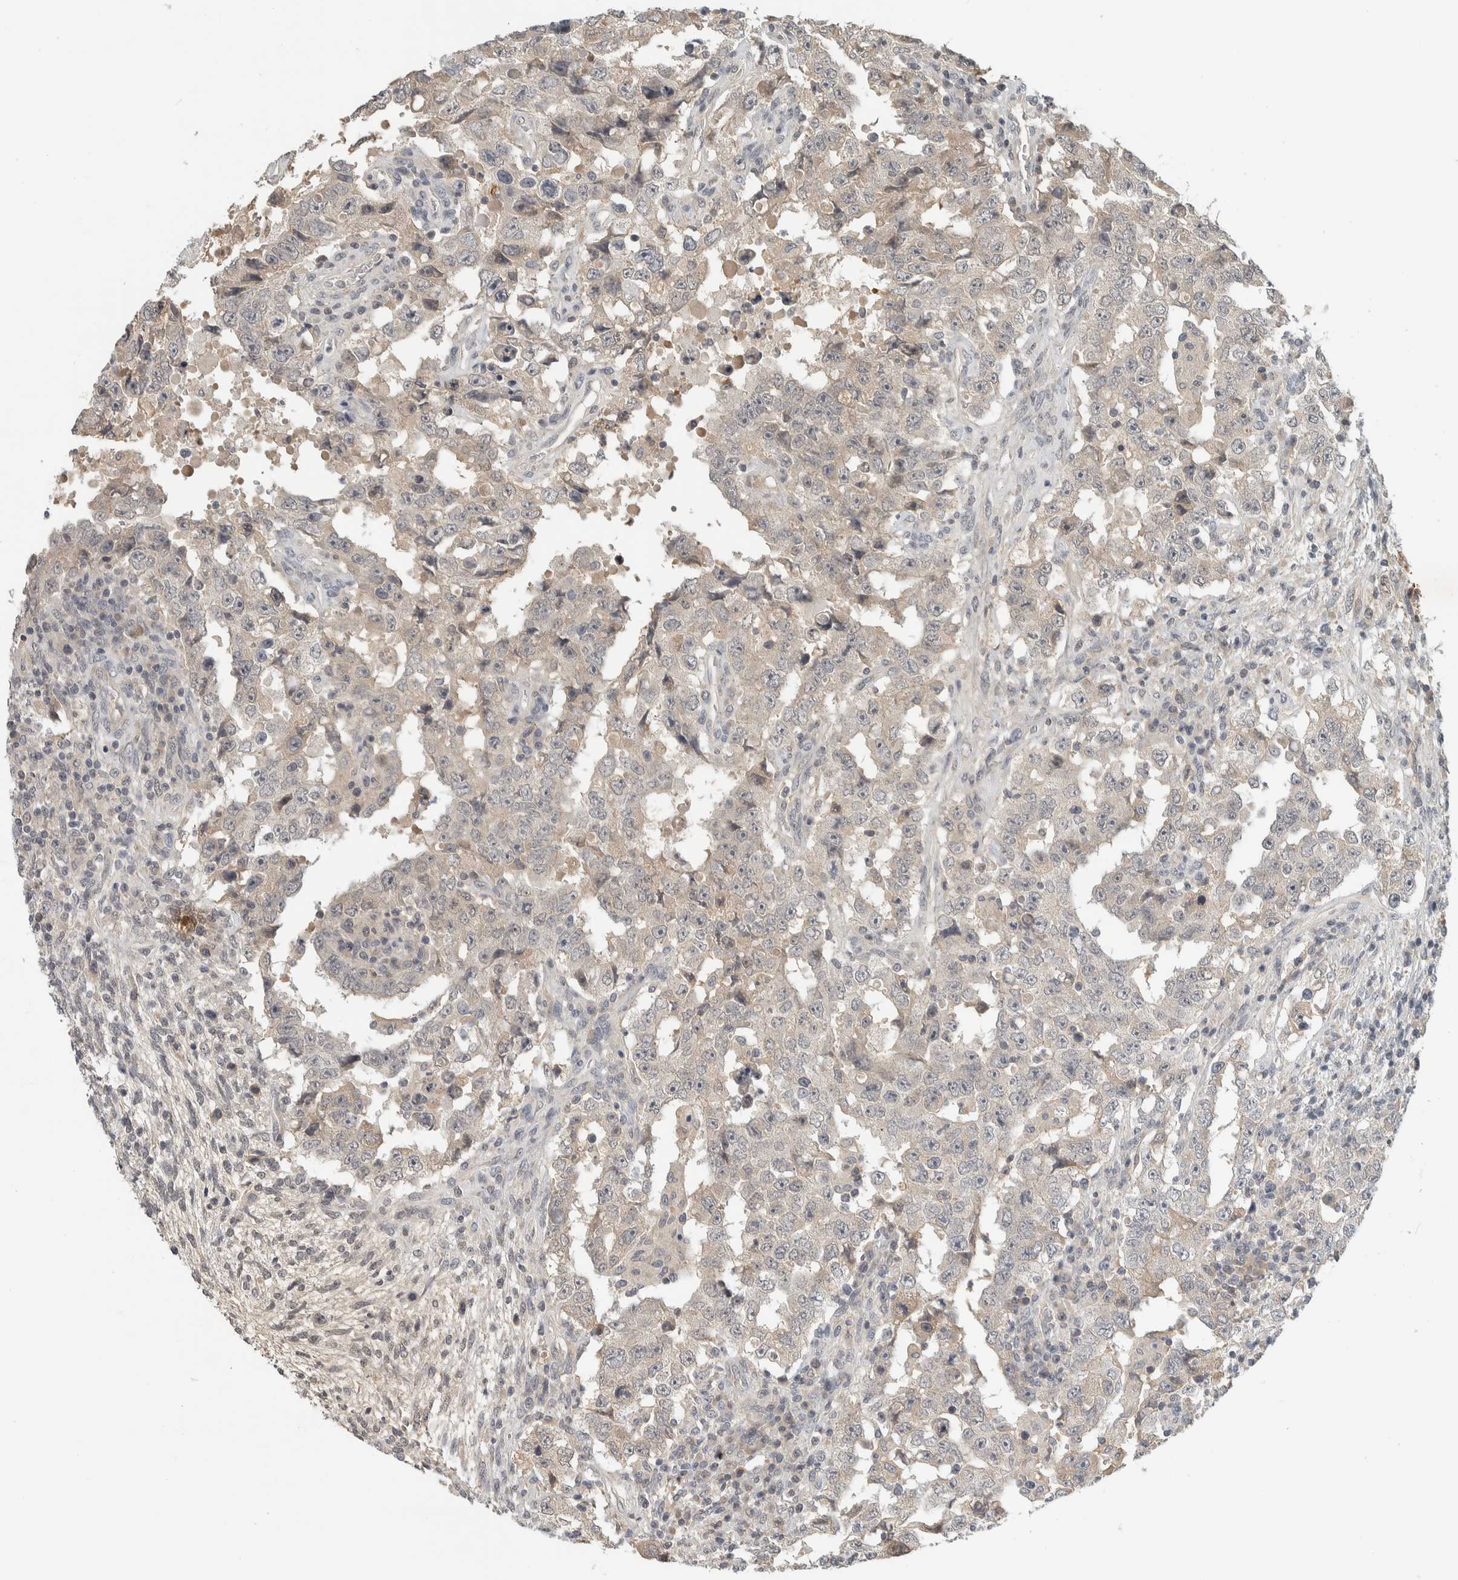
{"staining": {"intensity": "weak", "quantity": "<25%", "location": "cytoplasmic/membranous"}, "tissue": "testis cancer", "cell_type": "Tumor cells", "image_type": "cancer", "snomed": [{"axis": "morphology", "description": "Carcinoma, Embryonal, NOS"}, {"axis": "topography", "description": "Testis"}], "caption": "This is a histopathology image of immunohistochemistry (IHC) staining of embryonal carcinoma (testis), which shows no expression in tumor cells. The staining is performed using DAB (3,3'-diaminobenzidine) brown chromogen with nuclei counter-stained in using hematoxylin.", "gene": "AFP", "patient": {"sex": "male", "age": 26}}